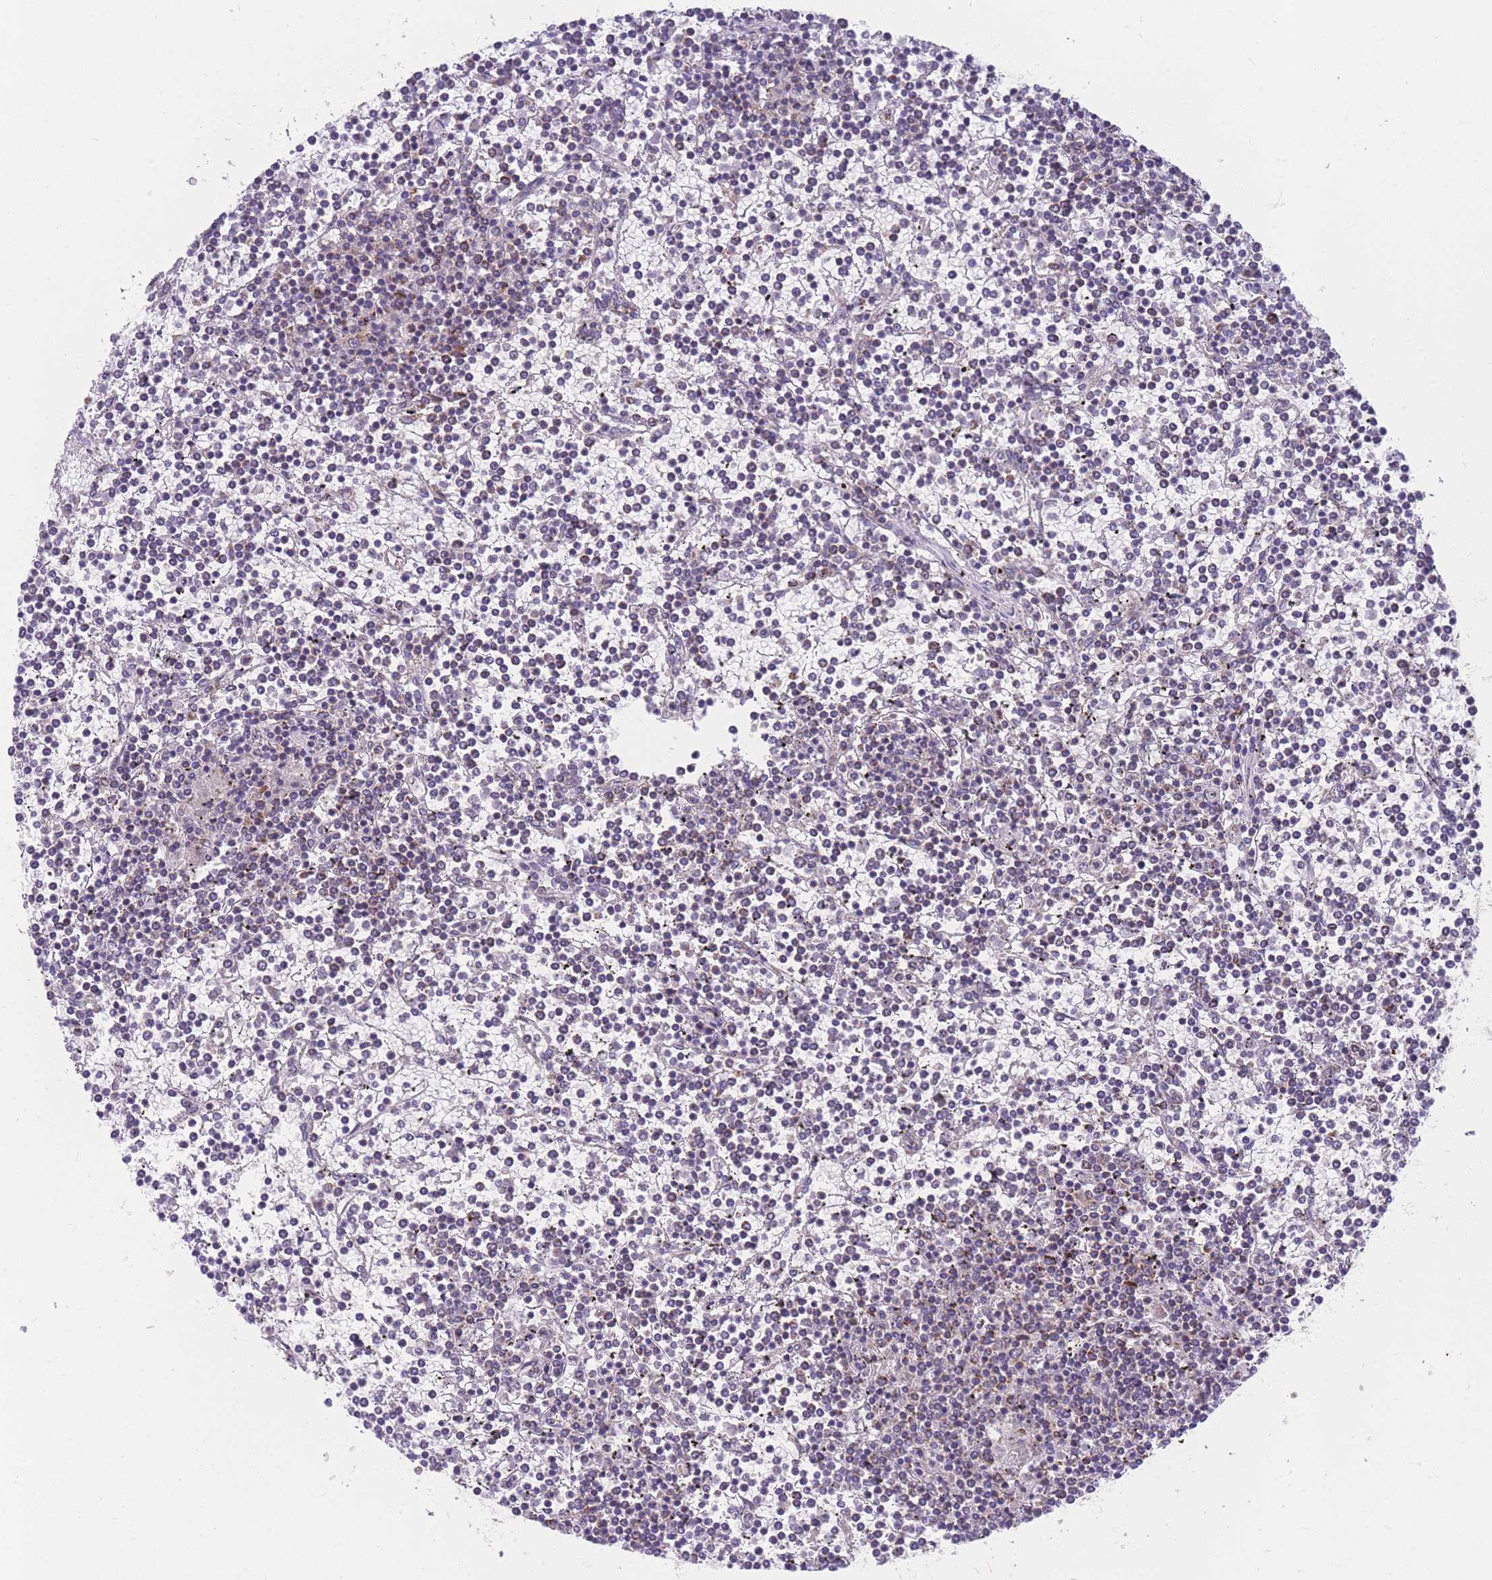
{"staining": {"intensity": "negative", "quantity": "none", "location": "none"}, "tissue": "lymphoma", "cell_type": "Tumor cells", "image_type": "cancer", "snomed": [{"axis": "morphology", "description": "Malignant lymphoma, non-Hodgkin's type, Low grade"}, {"axis": "topography", "description": "Spleen"}], "caption": "This histopathology image is of malignant lymphoma, non-Hodgkin's type (low-grade) stained with immunohistochemistry (IHC) to label a protein in brown with the nuclei are counter-stained blue. There is no expression in tumor cells.", "gene": "MRPS11", "patient": {"sex": "female", "age": 19}}